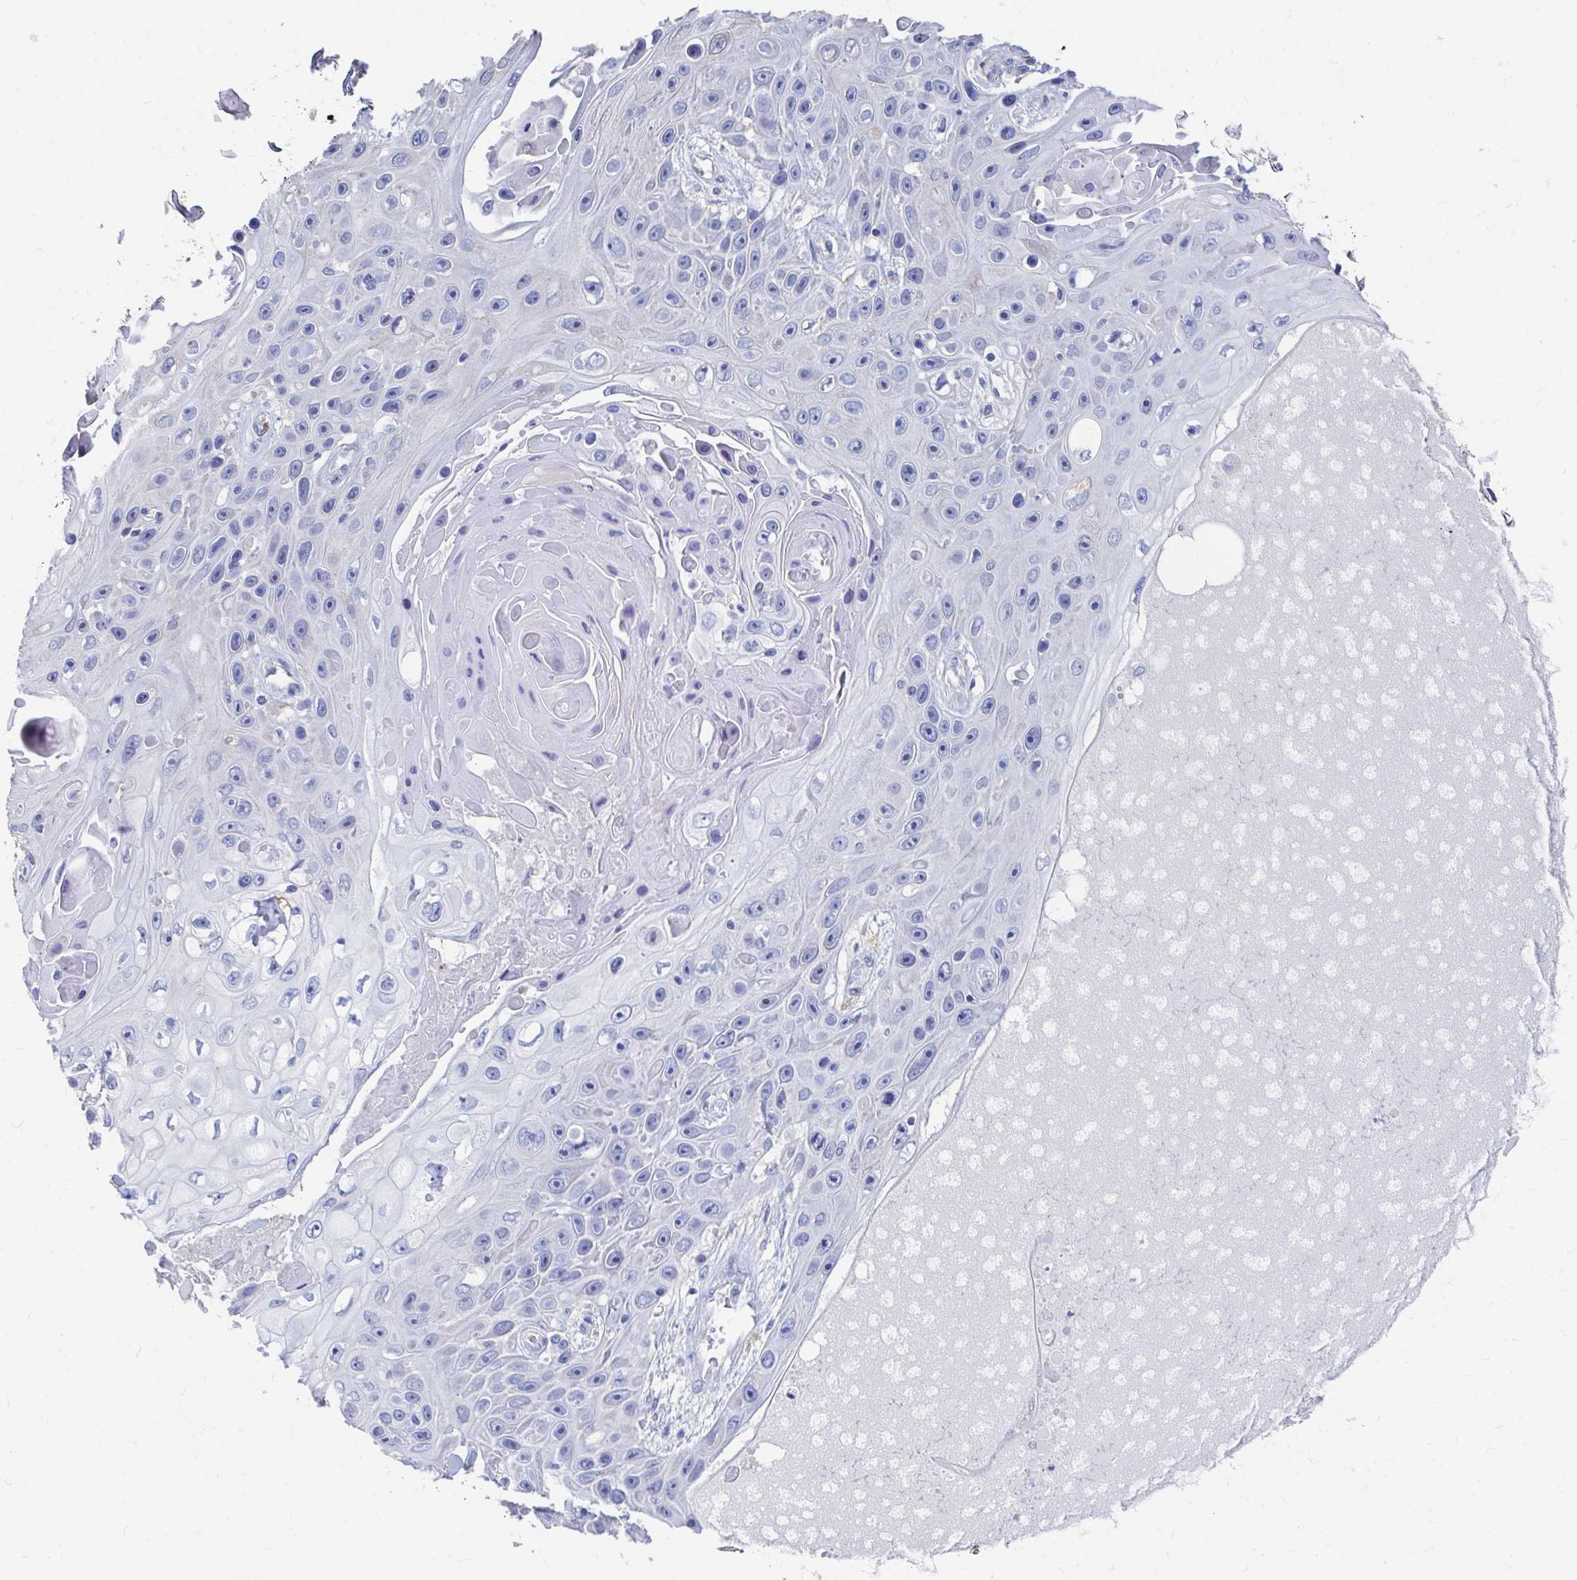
{"staining": {"intensity": "negative", "quantity": "none", "location": "none"}, "tissue": "skin cancer", "cell_type": "Tumor cells", "image_type": "cancer", "snomed": [{"axis": "morphology", "description": "Squamous cell carcinoma, NOS"}, {"axis": "topography", "description": "Skin"}], "caption": "The micrograph displays no staining of tumor cells in squamous cell carcinoma (skin).", "gene": "LAMC3", "patient": {"sex": "male", "age": 82}}